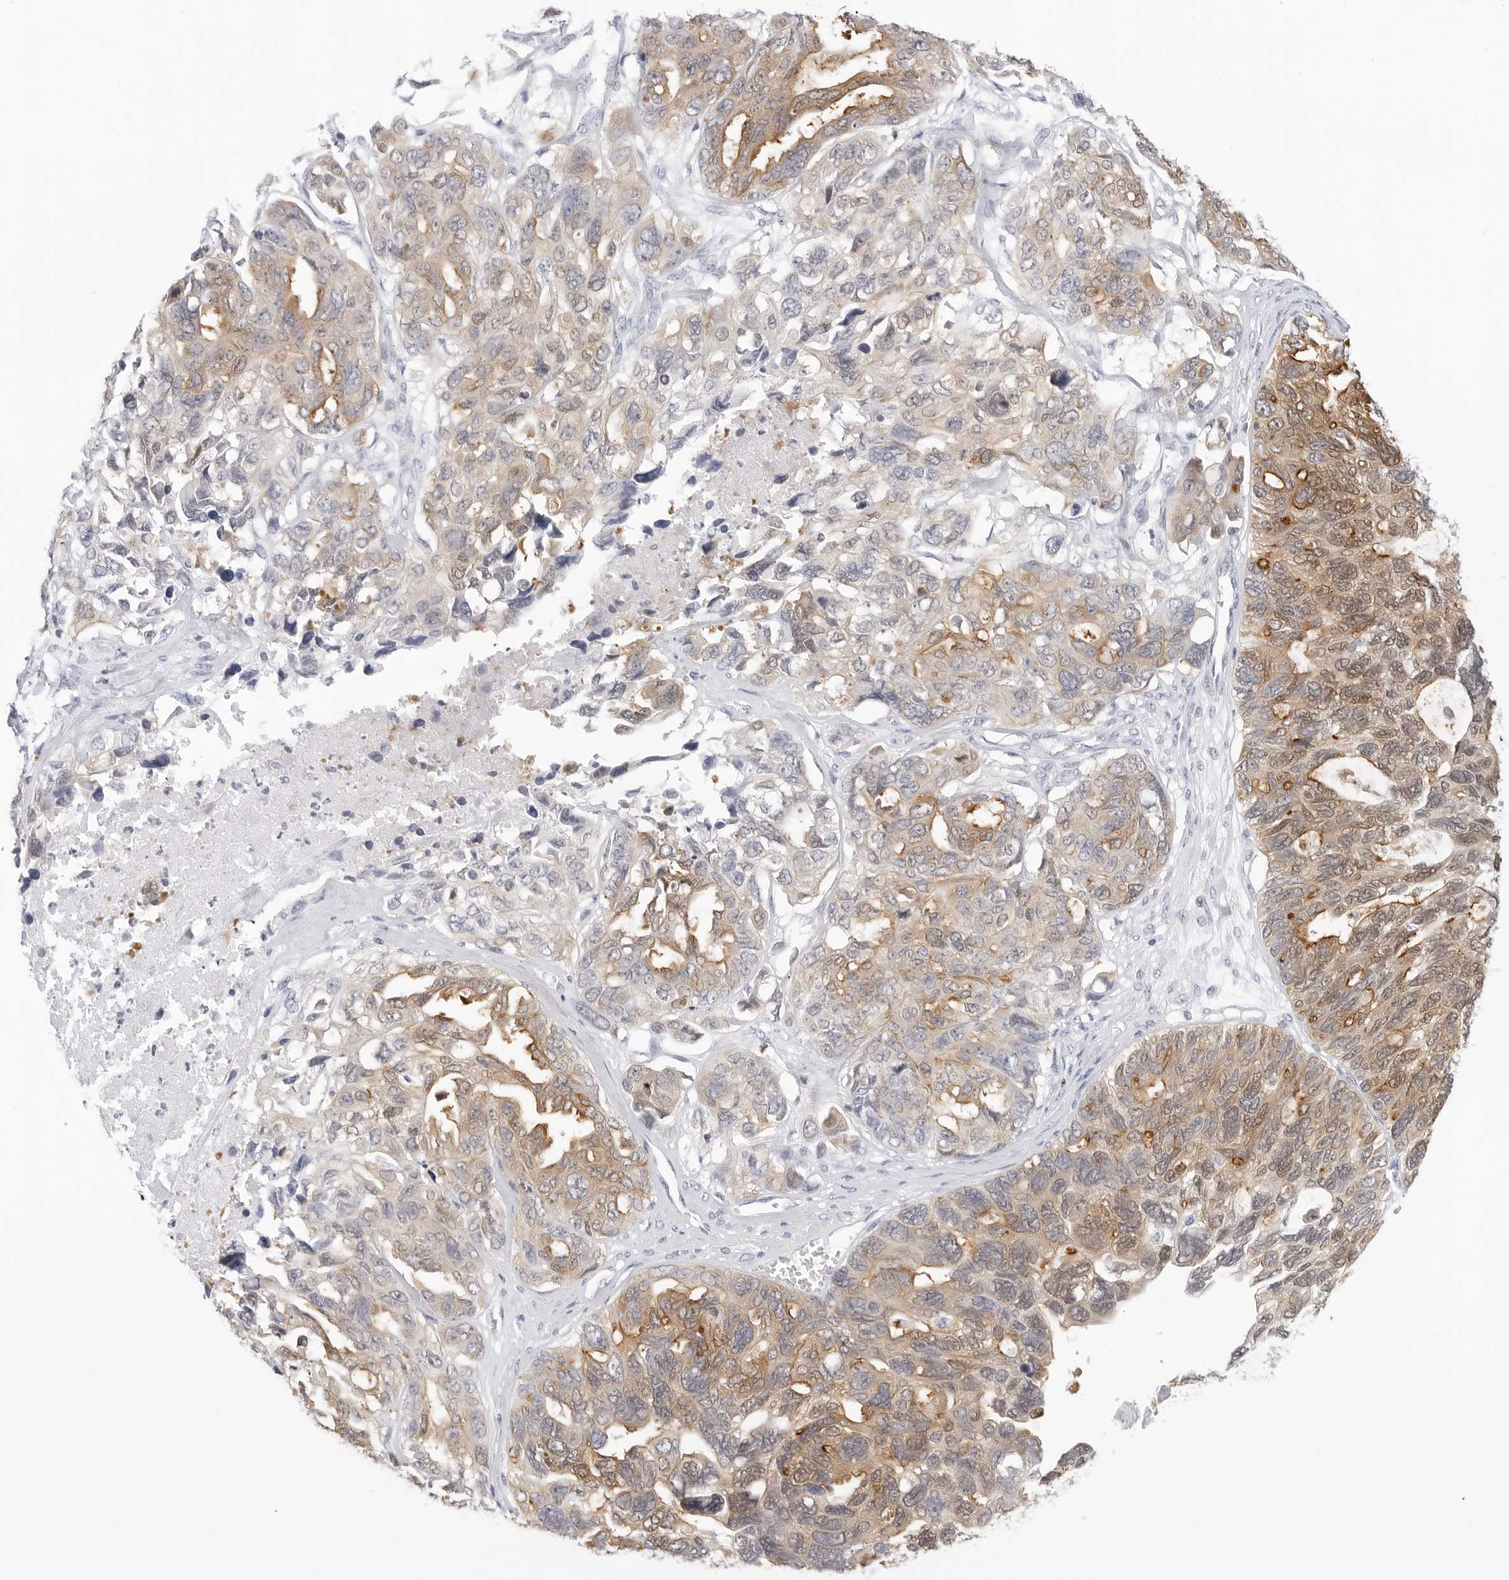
{"staining": {"intensity": "moderate", "quantity": ">75%", "location": "cytoplasmic/membranous"}, "tissue": "ovarian cancer", "cell_type": "Tumor cells", "image_type": "cancer", "snomed": [{"axis": "morphology", "description": "Cystadenocarcinoma, serous, NOS"}, {"axis": "topography", "description": "Ovary"}], "caption": "Immunohistochemical staining of human ovarian cancer (serous cystadenocarcinoma) reveals medium levels of moderate cytoplasmic/membranous protein expression in about >75% of tumor cells.", "gene": "SLC9A3R1", "patient": {"sex": "female", "age": 79}}